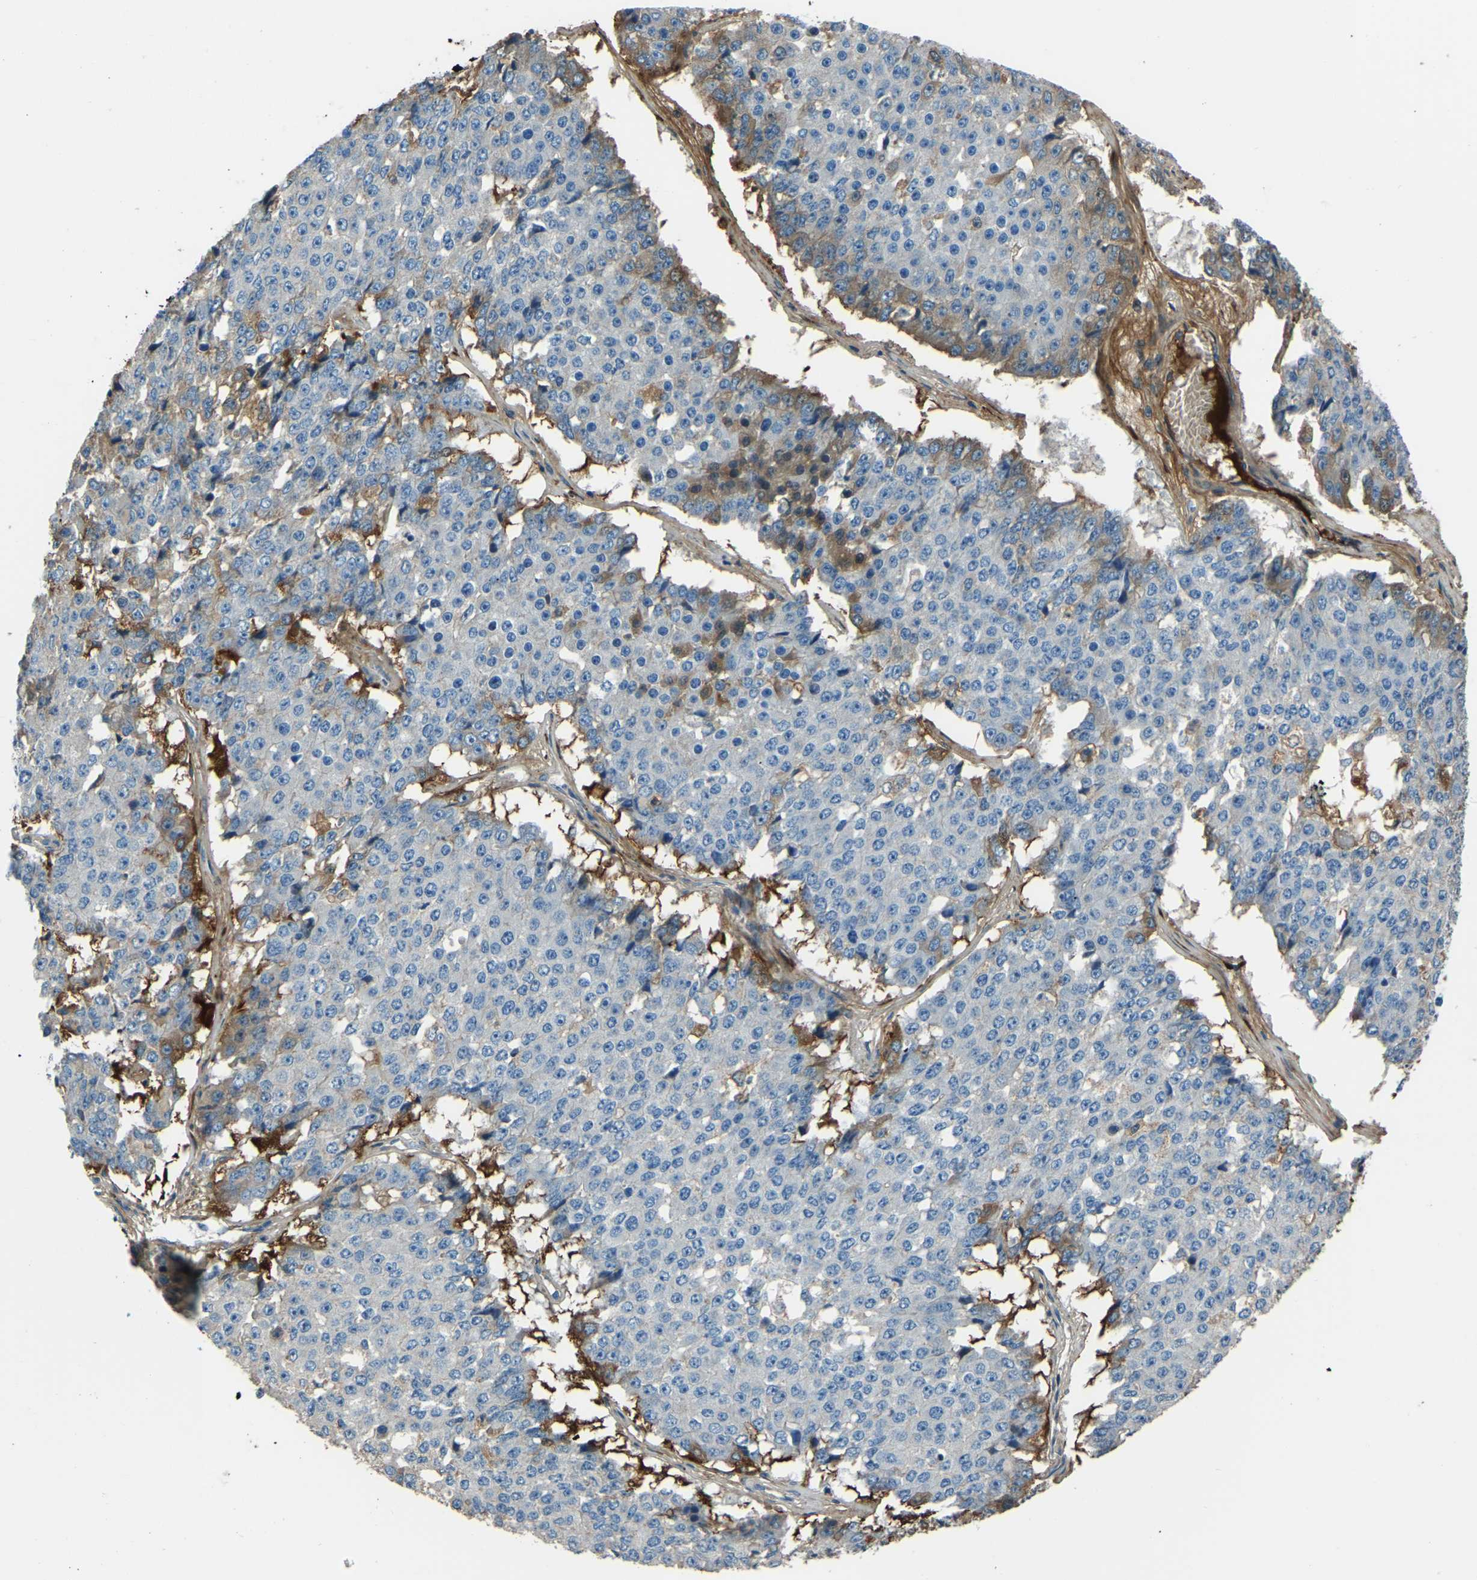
{"staining": {"intensity": "moderate", "quantity": "25%-75%", "location": "cytoplasmic/membranous"}, "tissue": "pancreatic cancer", "cell_type": "Tumor cells", "image_type": "cancer", "snomed": [{"axis": "morphology", "description": "Adenocarcinoma, NOS"}, {"axis": "topography", "description": "Pancreas"}], "caption": "Protein analysis of pancreatic cancer tissue exhibits moderate cytoplasmic/membranous staining in about 25%-75% of tumor cells. The staining was performed using DAB (3,3'-diaminobenzidine) to visualize the protein expression in brown, while the nuclei were stained in blue with hematoxylin (Magnification: 20x).", "gene": "COL3A1", "patient": {"sex": "male", "age": 50}}